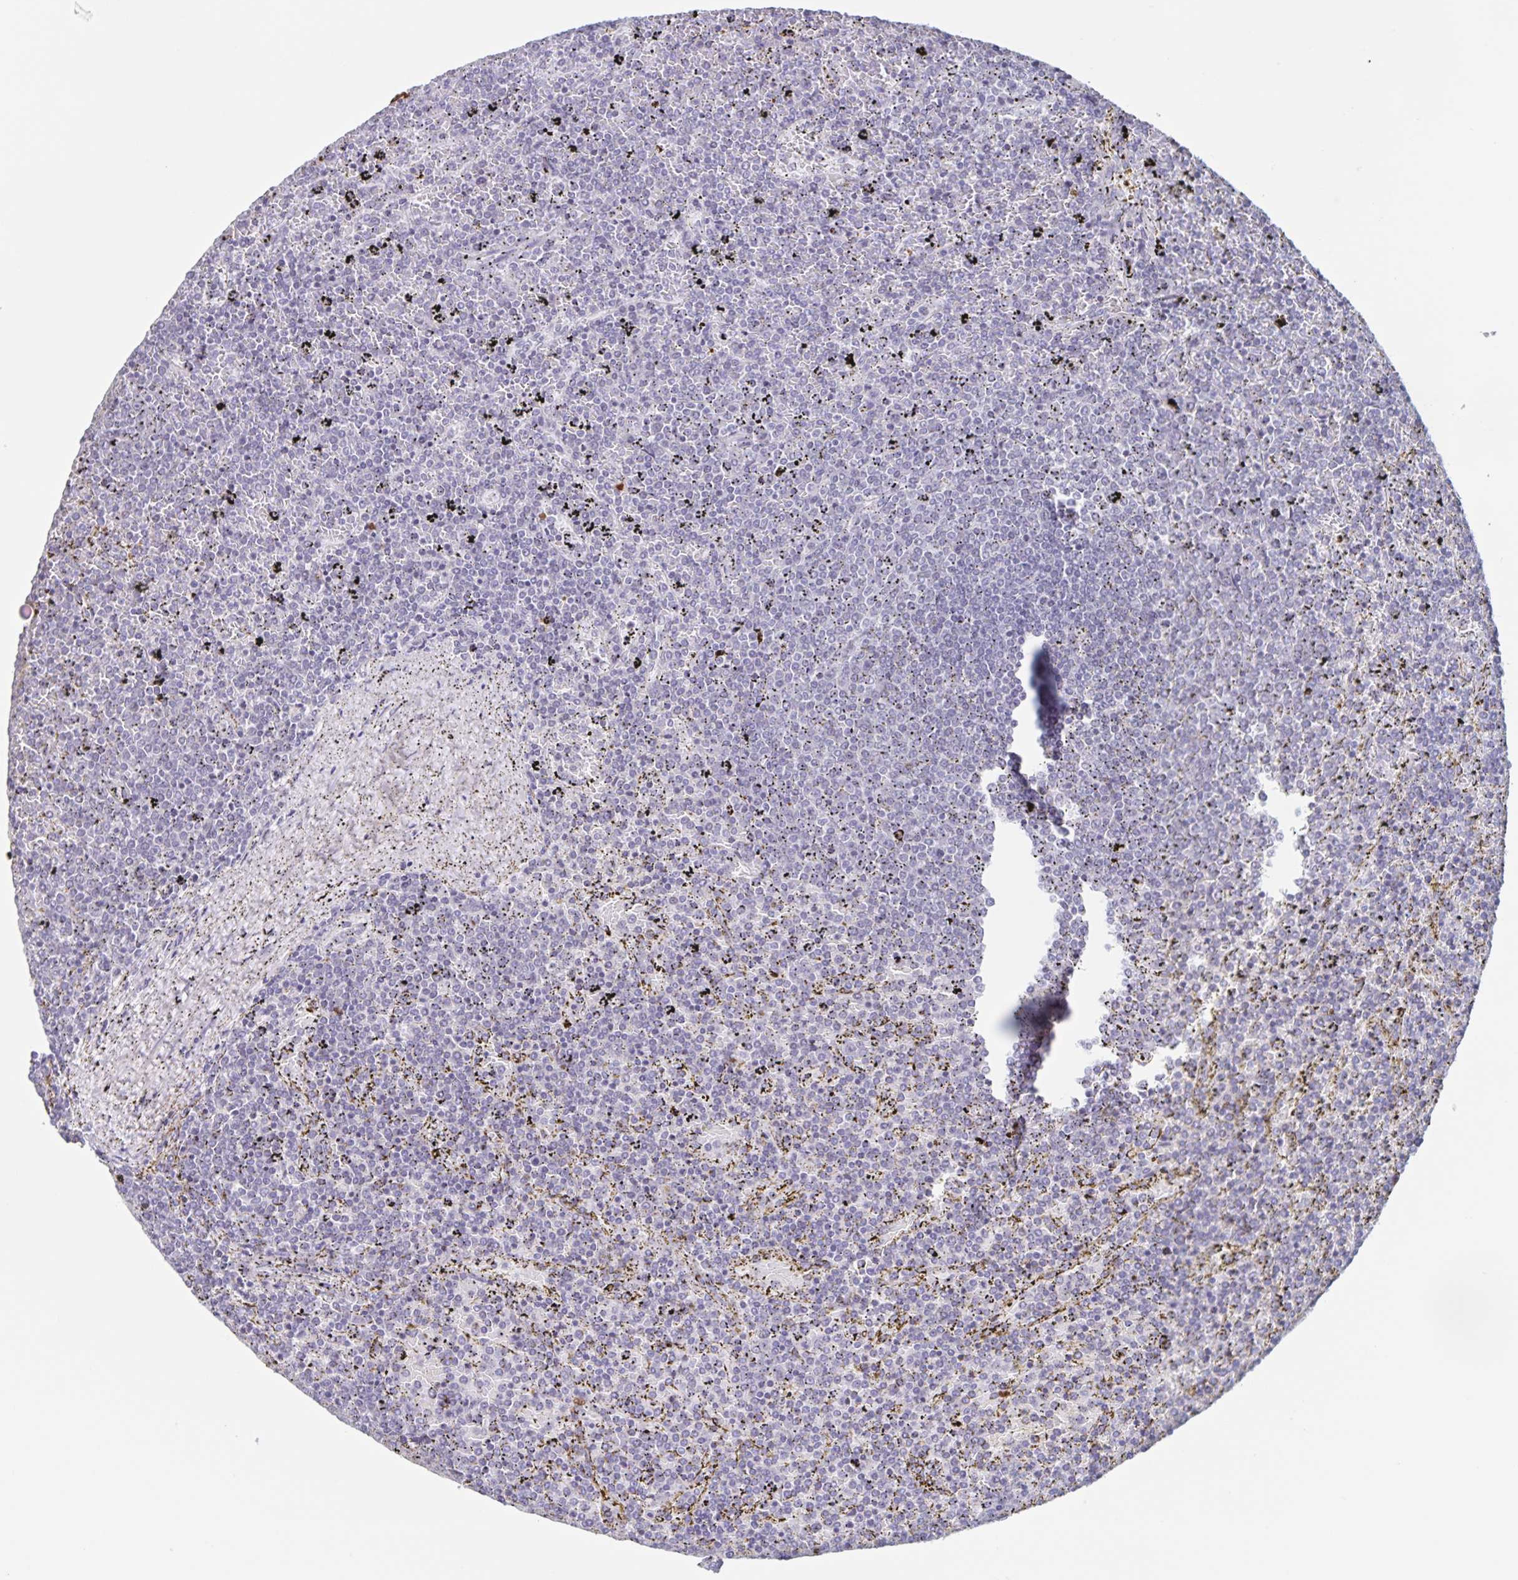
{"staining": {"intensity": "negative", "quantity": "none", "location": "none"}, "tissue": "lymphoma", "cell_type": "Tumor cells", "image_type": "cancer", "snomed": [{"axis": "morphology", "description": "Malignant lymphoma, non-Hodgkin's type, Low grade"}, {"axis": "topography", "description": "Spleen"}], "caption": "Image shows no significant protein expression in tumor cells of low-grade malignant lymphoma, non-Hodgkin's type. (Stains: DAB immunohistochemistry (IHC) with hematoxylin counter stain, Microscopy: brightfield microscopy at high magnification).", "gene": "LCE6A", "patient": {"sex": "female", "age": 77}}